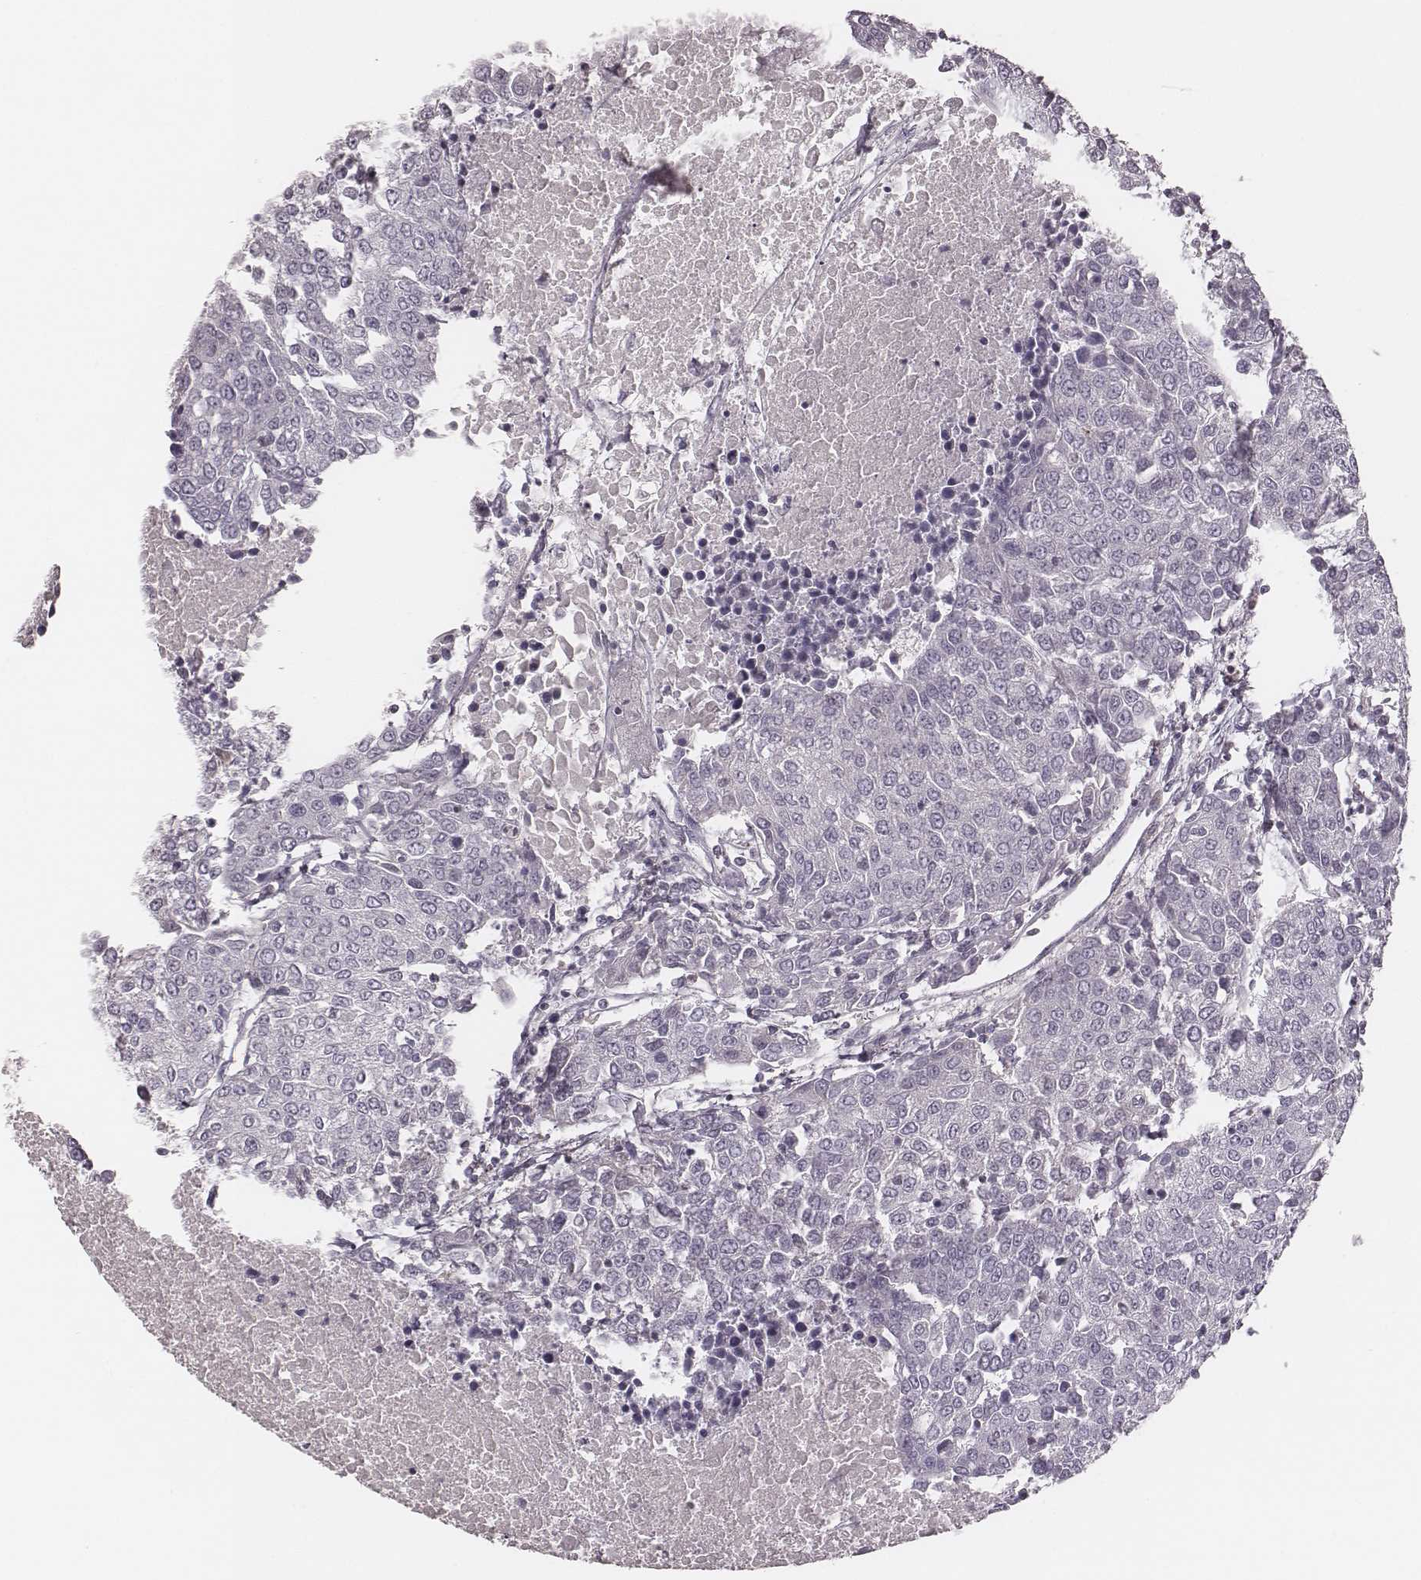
{"staining": {"intensity": "negative", "quantity": "none", "location": "none"}, "tissue": "urothelial cancer", "cell_type": "Tumor cells", "image_type": "cancer", "snomed": [{"axis": "morphology", "description": "Urothelial carcinoma, High grade"}, {"axis": "topography", "description": "Urinary bladder"}], "caption": "This photomicrograph is of high-grade urothelial carcinoma stained with immunohistochemistry to label a protein in brown with the nuclei are counter-stained blue. There is no staining in tumor cells.", "gene": "MSX1", "patient": {"sex": "female", "age": 85}}